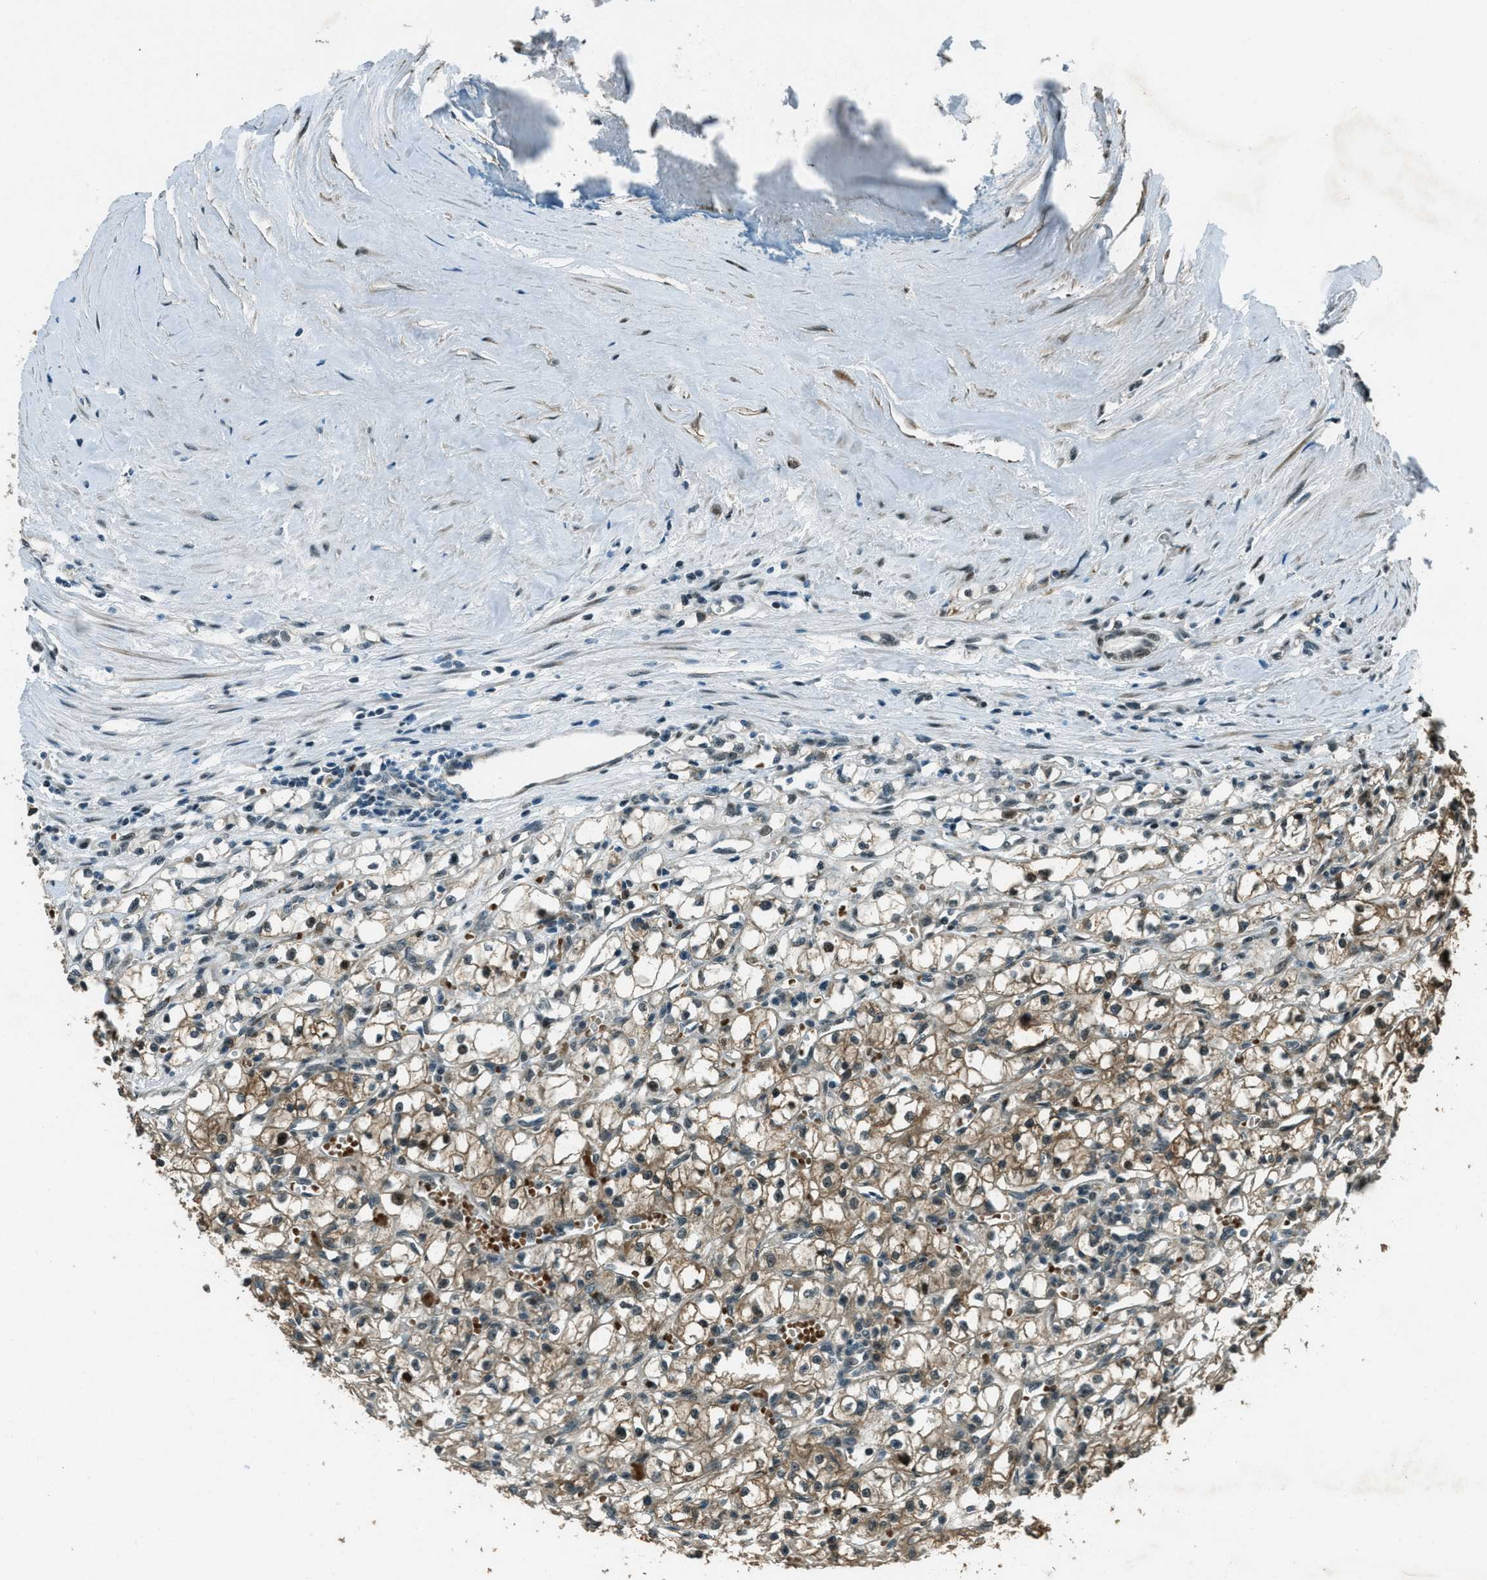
{"staining": {"intensity": "moderate", "quantity": ">75%", "location": "cytoplasmic/membranous"}, "tissue": "renal cancer", "cell_type": "Tumor cells", "image_type": "cancer", "snomed": [{"axis": "morphology", "description": "Adenocarcinoma, NOS"}, {"axis": "topography", "description": "Kidney"}], "caption": "Moderate cytoplasmic/membranous positivity is present in approximately >75% of tumor cells in renal cancer. Nuclei are stained in blue.", "gene": "TARDBP", "patient": {"sex": "male", "age": 56}}